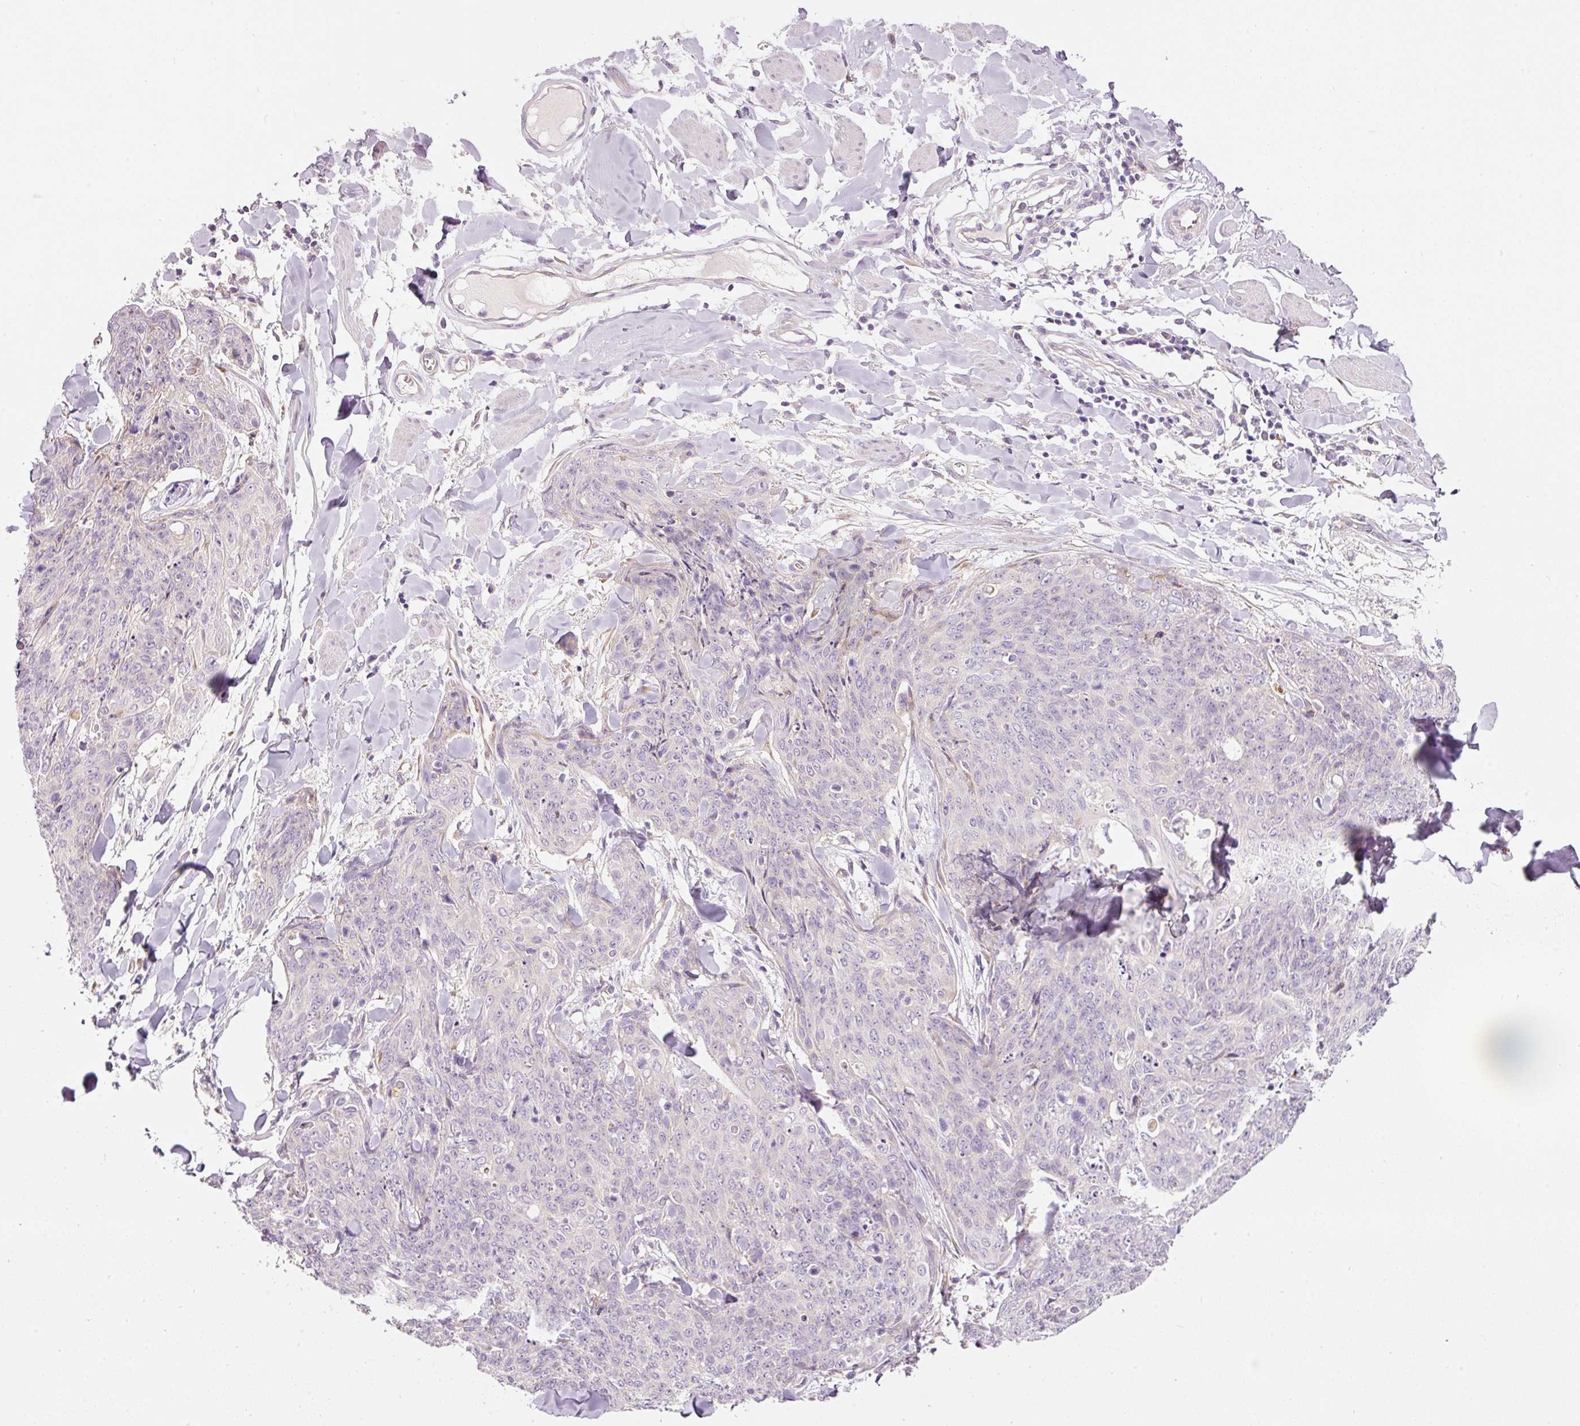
{"staining": {"intensity": "negative", "quantity": "none", "location": "none"}, "tissue": "skin cancer", "cell_type": "Tumor cells", "image_type": "cancer", "snomed": [{"axis": "morphology", "description": "Squamous cell carcinoma, NOS"}, {"axis": "topography", "description": "Skin"}, {"axis": "topography", "description": "Vulva"}], "caption": "Tumor cells show no significant protein positivity in skin cancer.", "gene": "RSPO2", "patient": {"sex": "female", "age": 85}}